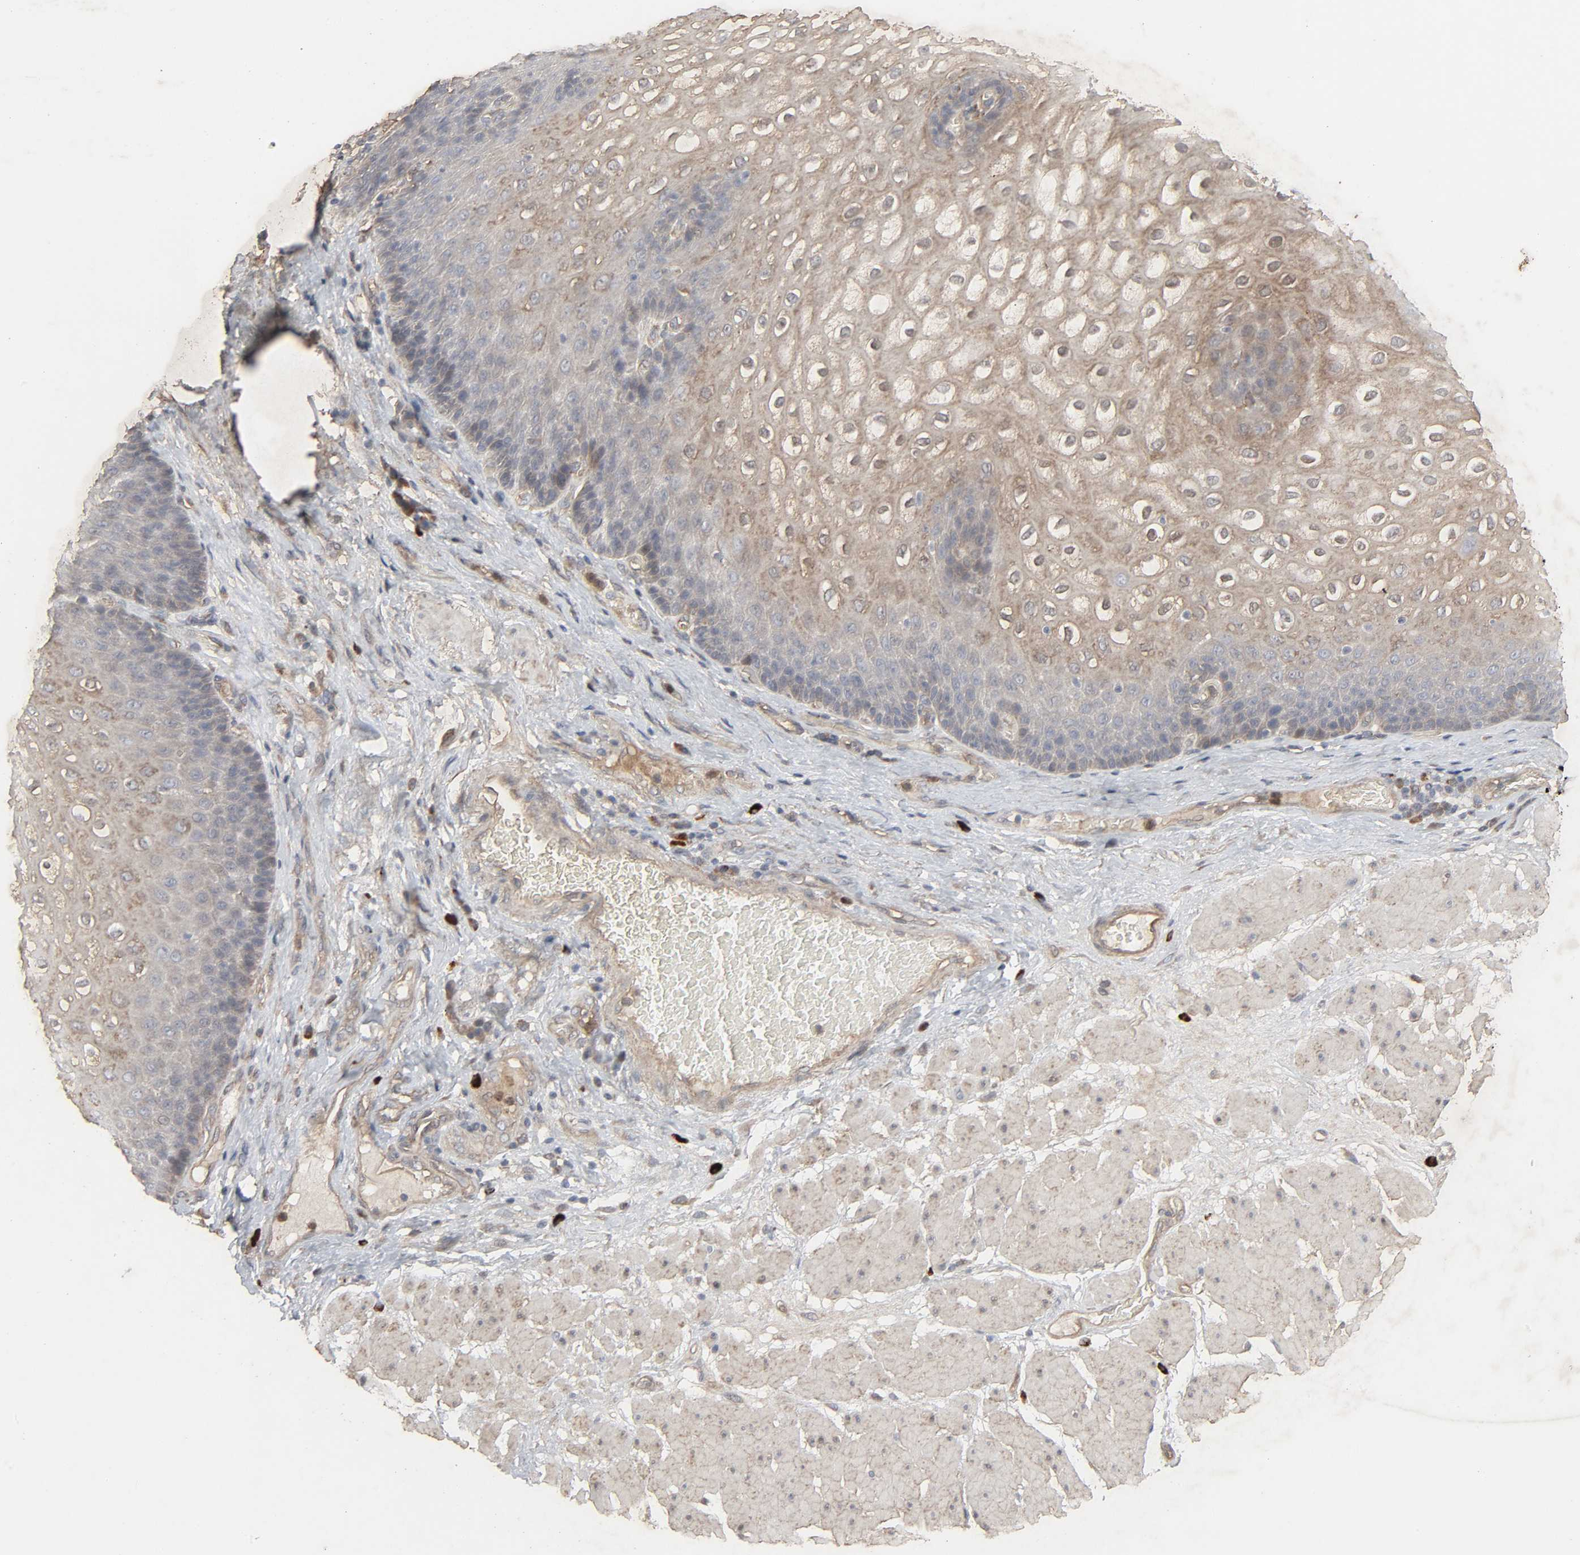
{"staining": {"intensity": "weak", "quantity": ">75%", "location": "cytoplasmic/membranous"}, "tissue": "esophagus", "cell_type": "Squamous epithelial cells", "image_type": "normal", "snomed": [{"axis": "morphology", "description": "Normal tissue, NOS"}, {"axis": "topography", "description": "Esophagus"}], "caption": "The photomicrograph reveals staining of unremarkable esophagus, revealing weak cytoplasmic/membranous protein positivity (brown color) within squamous epithelial cells.", "gene": "ADCY4", "patient": {"sex": "male", "age": 48}}